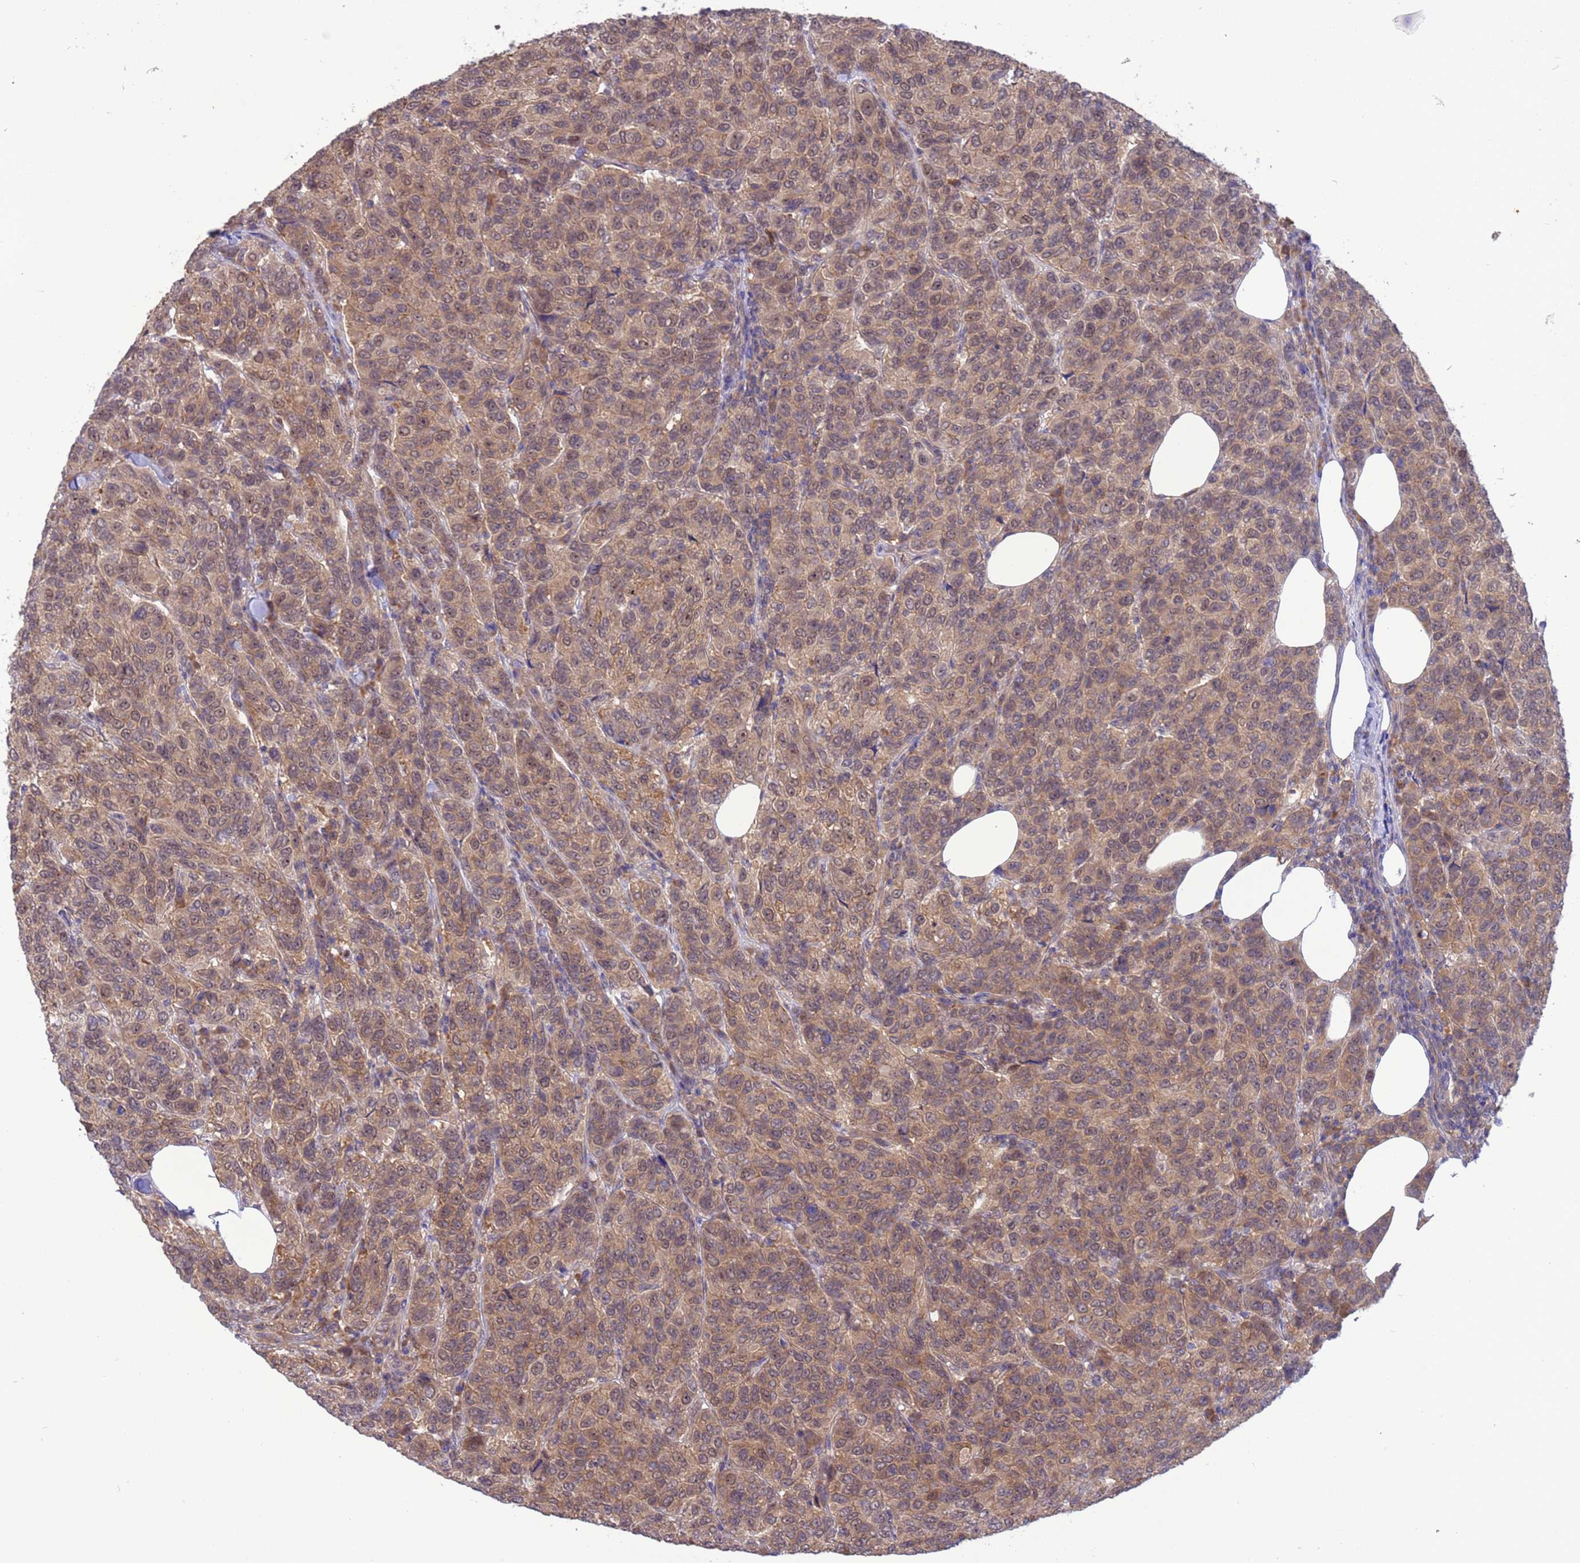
{"staining": {"intensity": "weak", "quantity": ">75%", "location": "cytoplasmic/membranous,nuclear"}, "tissue": "breast cancer", "cell_type": "Tumor cells", "image_type": "cancer", "snomed": [{"axis": "morphology", "description": "Duct carcinoma"}, {"axis": "topography", "description": "Breast"}], "caption": "High-magnification brightfield microscopy of infiltrating ductal carcinoma (breast) stained with DAB (3,3'-diaminobenzidine) (brown) and counterstained with hematoxylin (blue). tumor cells exhibit weak cytoplasmic/membranous and nuclear staining is seen in approximately>75% of cells. (DAB IHC, brown staining for protein, blue staining for nuclei).", "gene": "ZNF461", "patient": {"sex": "female", "age": 55}}